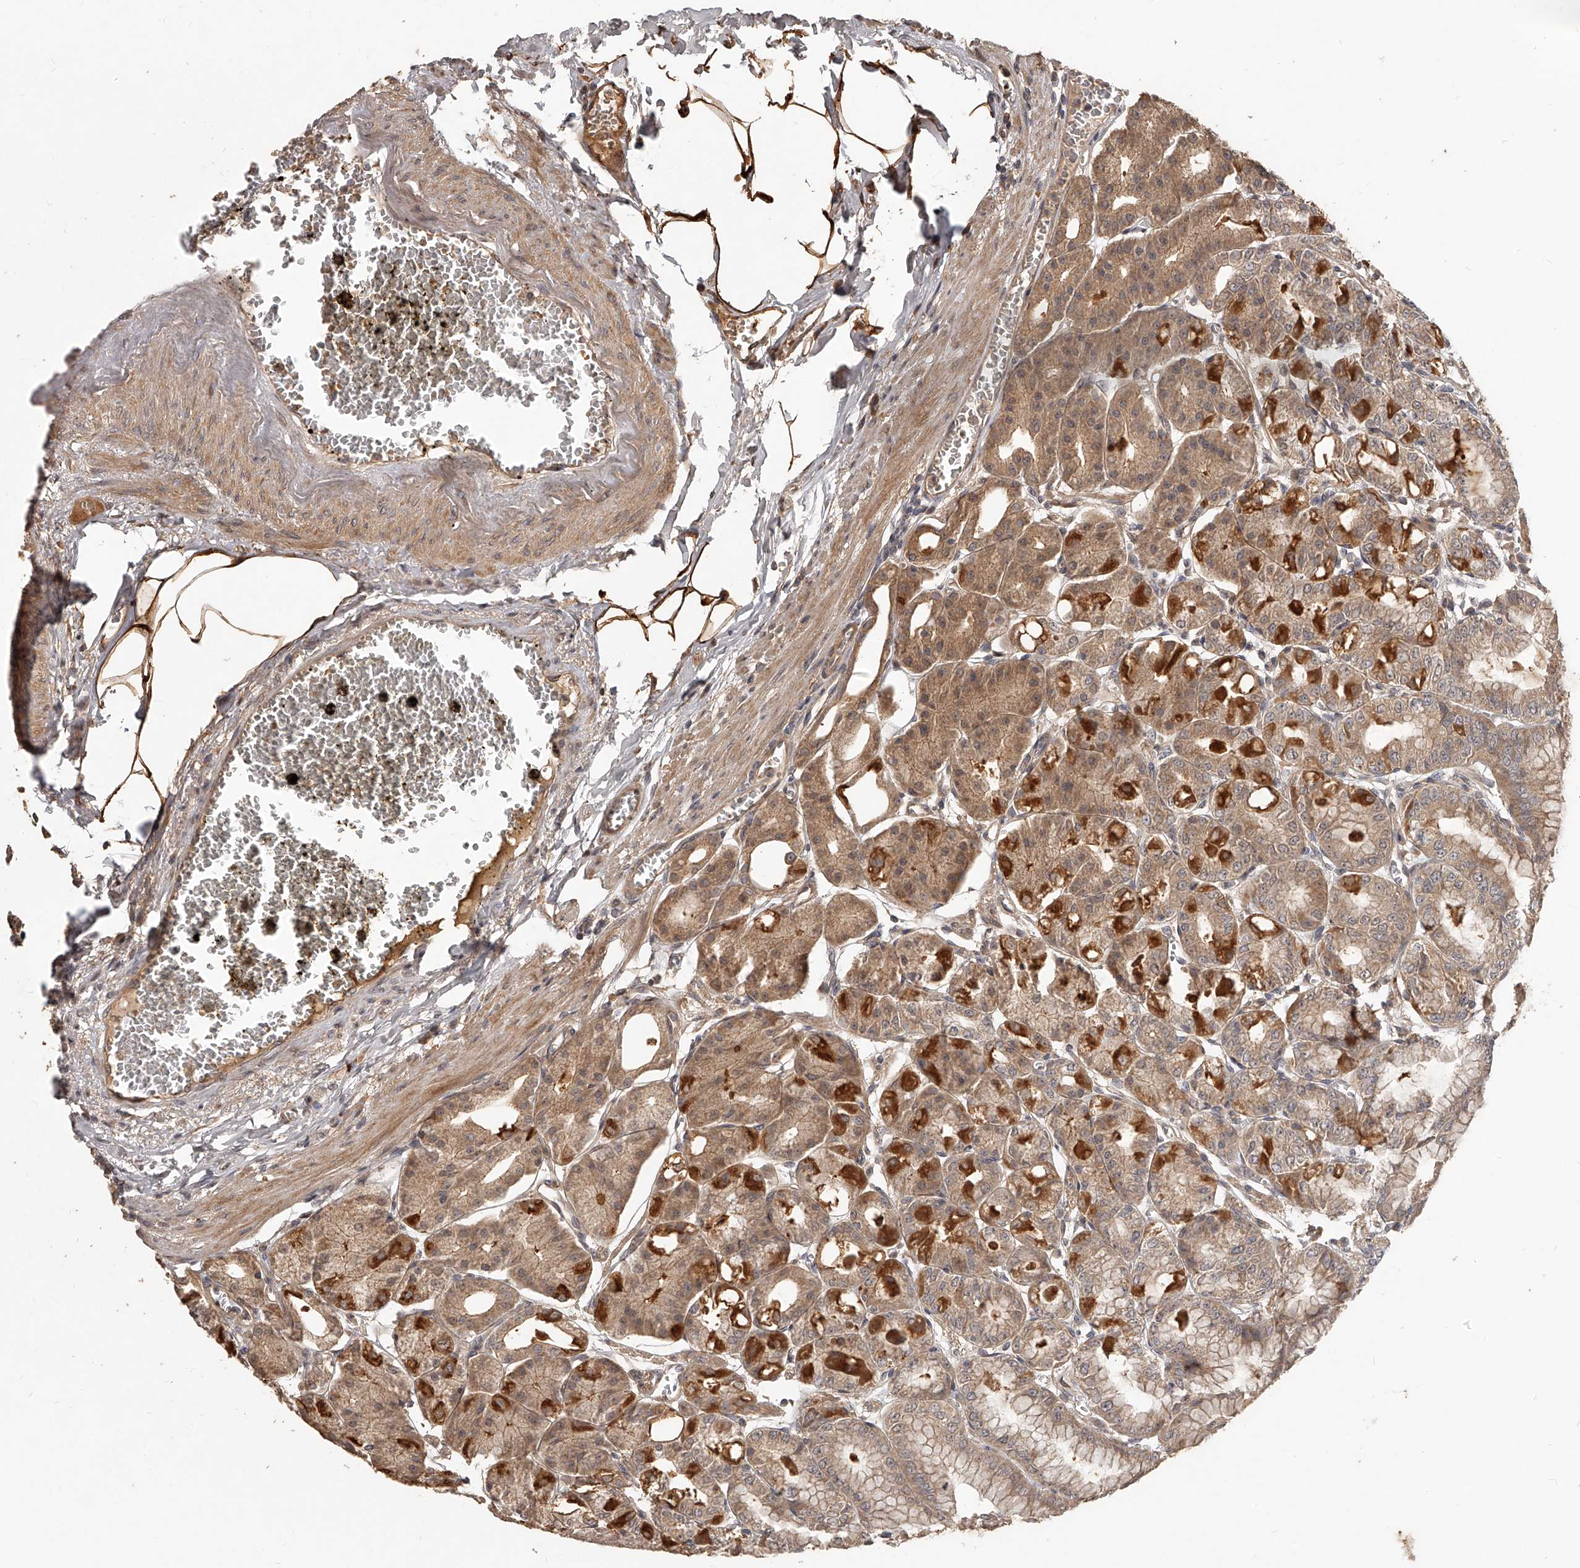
{"staining": {"intensity": "moderate", "quantity": ">75%", "location": "cytoplasmic/membranous"}, "tissue": "stomach", "cell_type": "Glandular cells", "image_type": "normal", "snomed": [{"axis": "morphology", "description": "Normal tissue, NOS"}, {"axis": "topography", "description": "Stomach, lower"}], "caption": "Stomach stained for a protein exhibits moderate cytoplasmic/membranous positivity in glandular cells. The staining was performed using DAB (3,3'-diaminobenzidine) to visualize the protein expression in brown, while the nuclei were stained in blue with hematoxylin (Magnification: 20x).", "gene": "SLC37A1", "patient": {"sex": "male", "age": 71}}